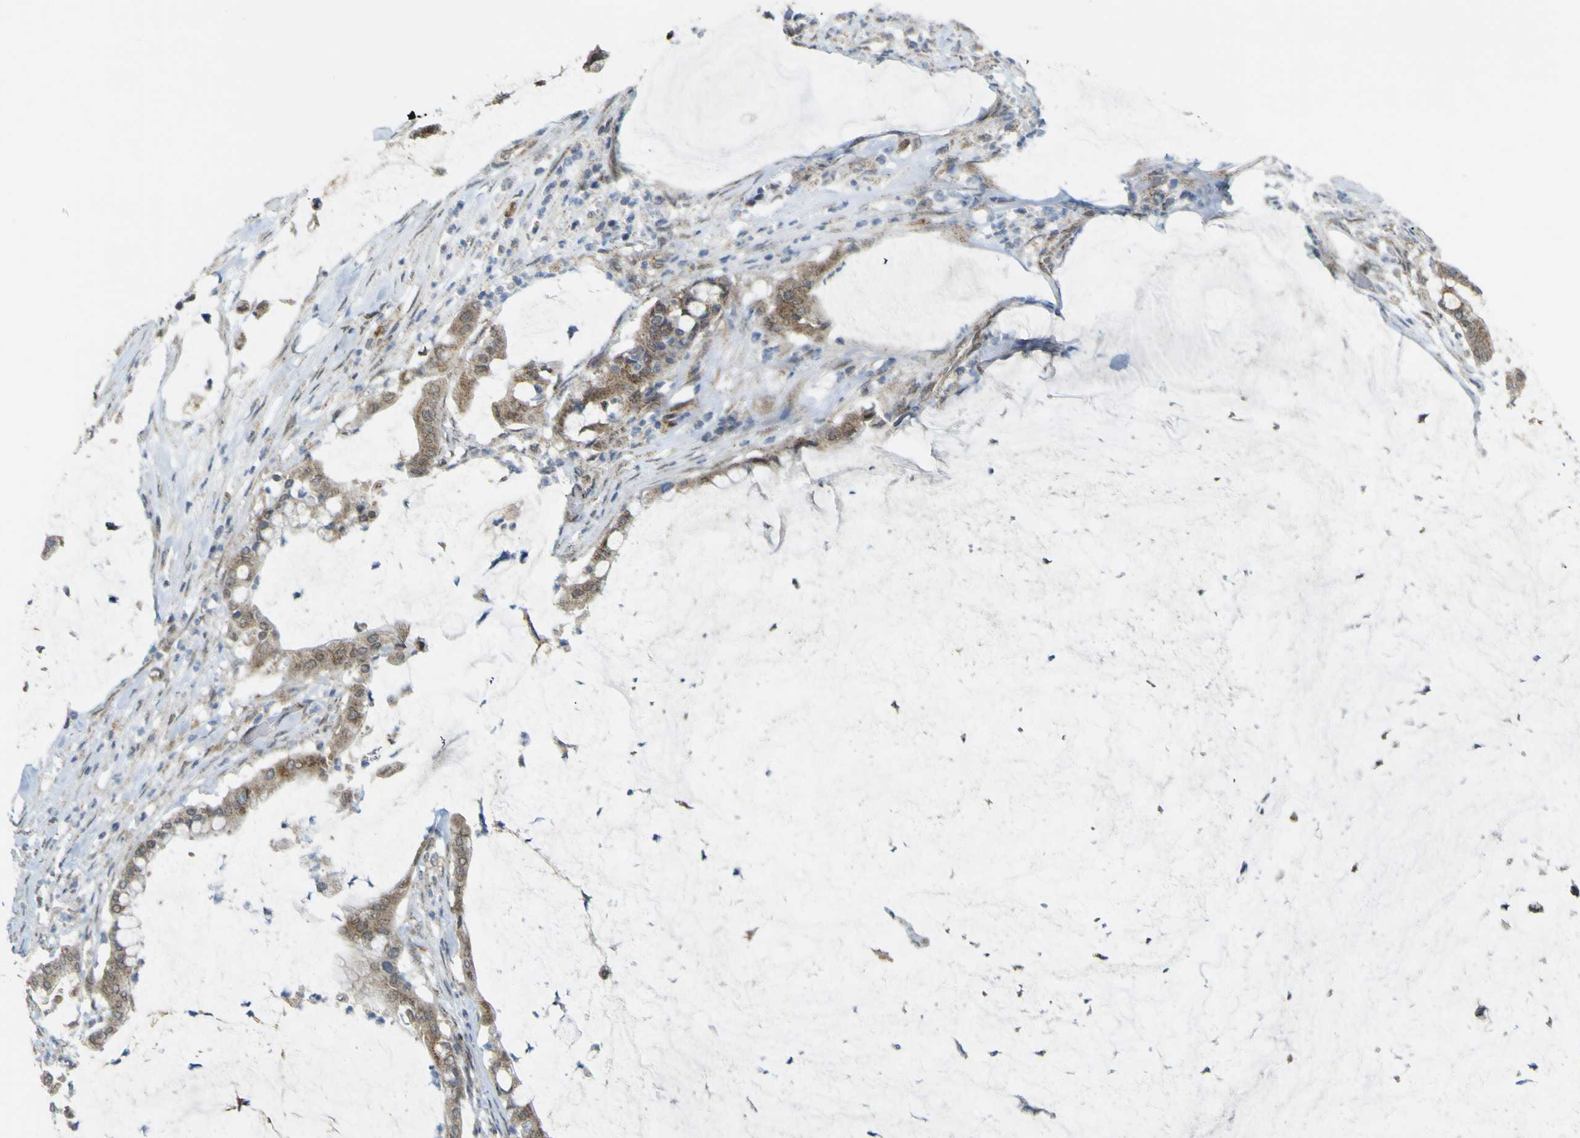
{"staining": {"intensity": "moderate", "quantity": ">75%", "location": "cytoplasmic/membranous"}, "tissue": "pancreatic cancer", "cell_type": "Tumor cells", "image_type": "cancer", "snomed": [{"axis": "morphology", "description": "Adenocarcinoma, NOS"}, {"axis": "topography", "description": "Pancreas"}], "caption": "This micrograph exhibits adenocarcinoma (pancreatic) stained with IHC to label a protein in brown. The cytoplasmic/membranous of tumor cells show moderate positivity for the protein. Nuclei are counter-stained blue.", "gene": "ACBD5", "patient": {"sex": "male", "age": 41}}